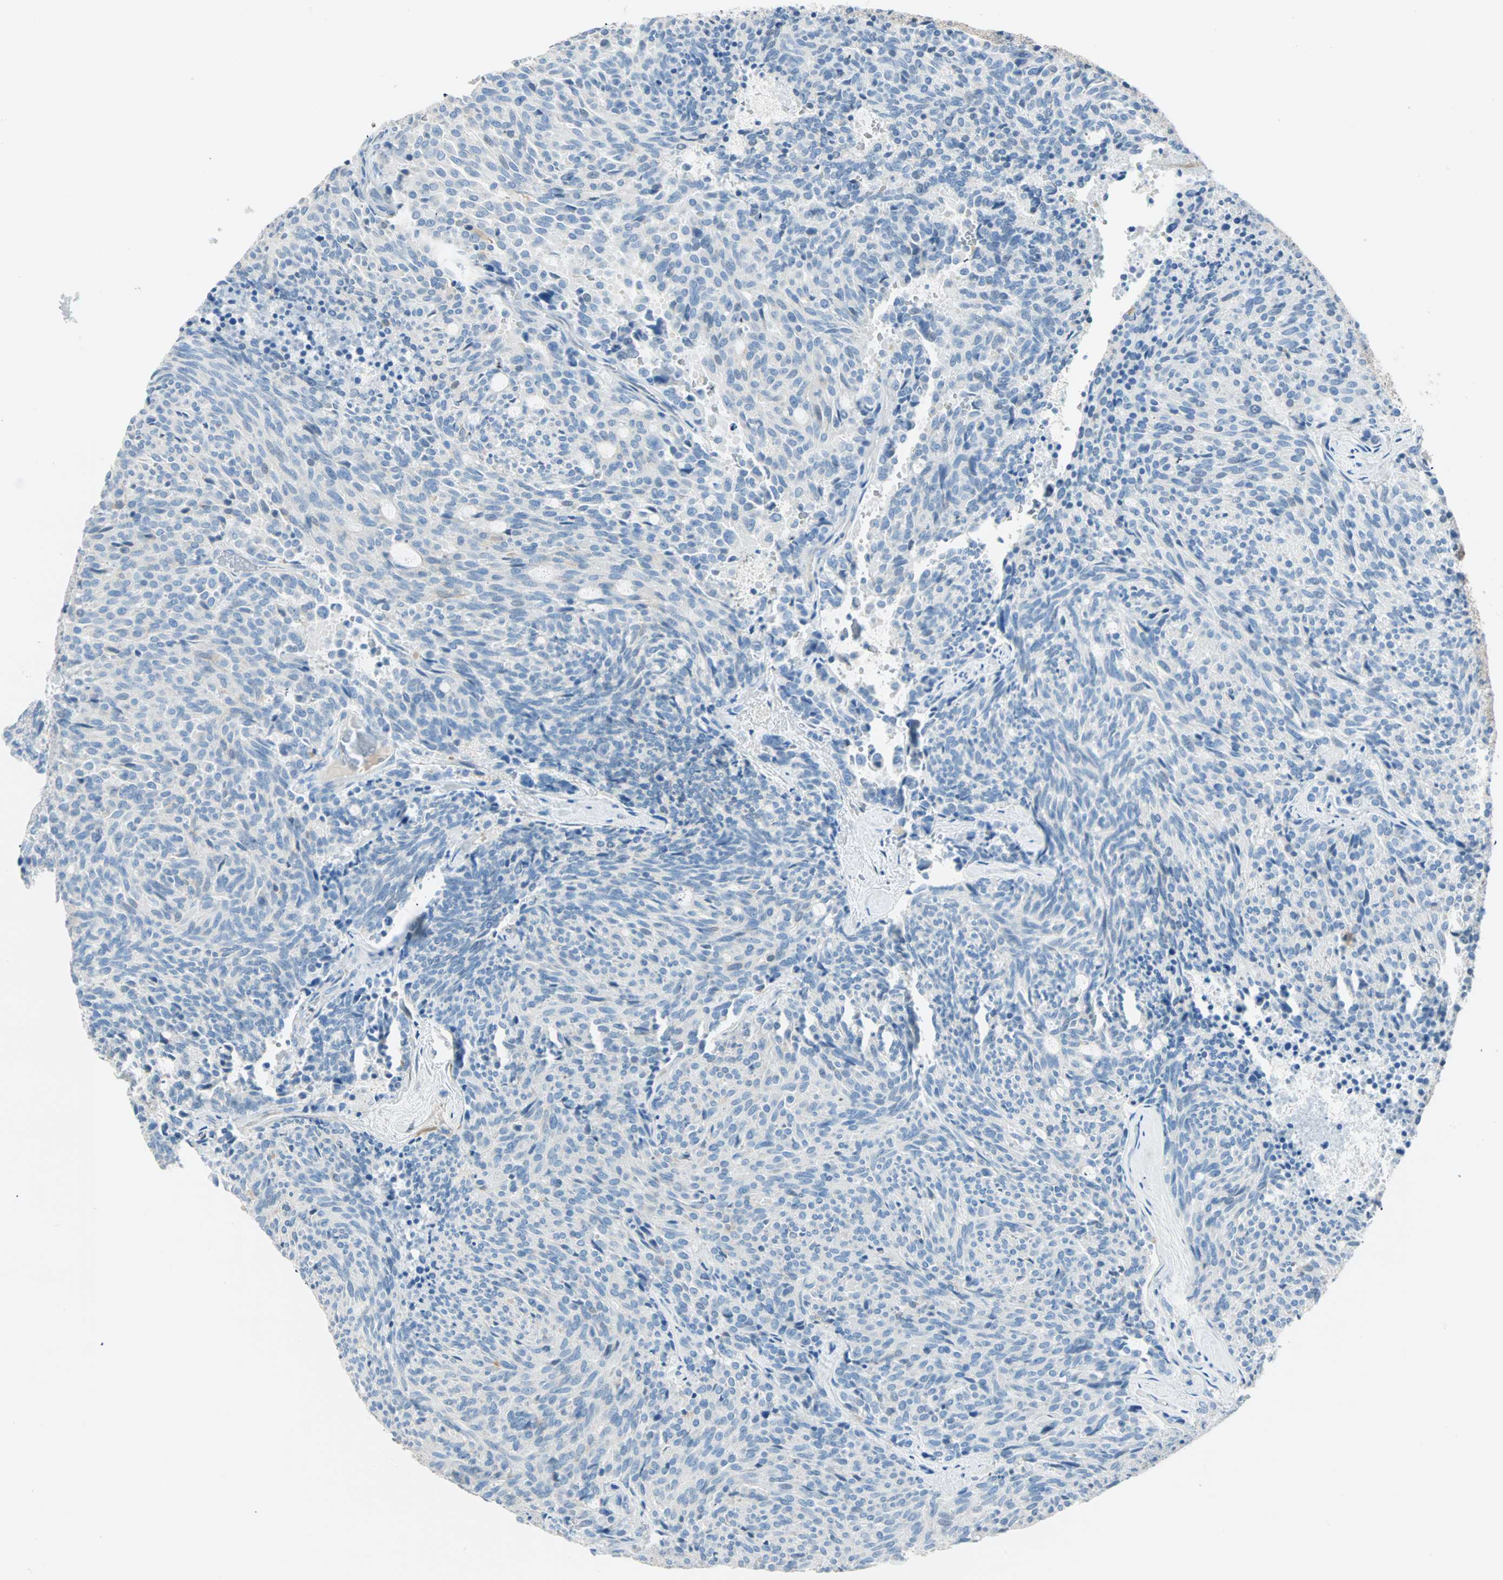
{"staining": {"intensity": "negative", "quantity": "none", "location": "none"}, "tissue": "carcinoid", "cell_type": "Tumor cells", "image_type": "cancer", "snomed": [{"axis": "morphology", "description": "Carcinoid, malignant, NOS"}, {"axis": "topography", "description": "Pancreas"}], "caption": "There is no significant positivity in tumor cells of malignant carcinoid.", "gene": "ATF6", "patient": {"sex": "female", "age": 54}}